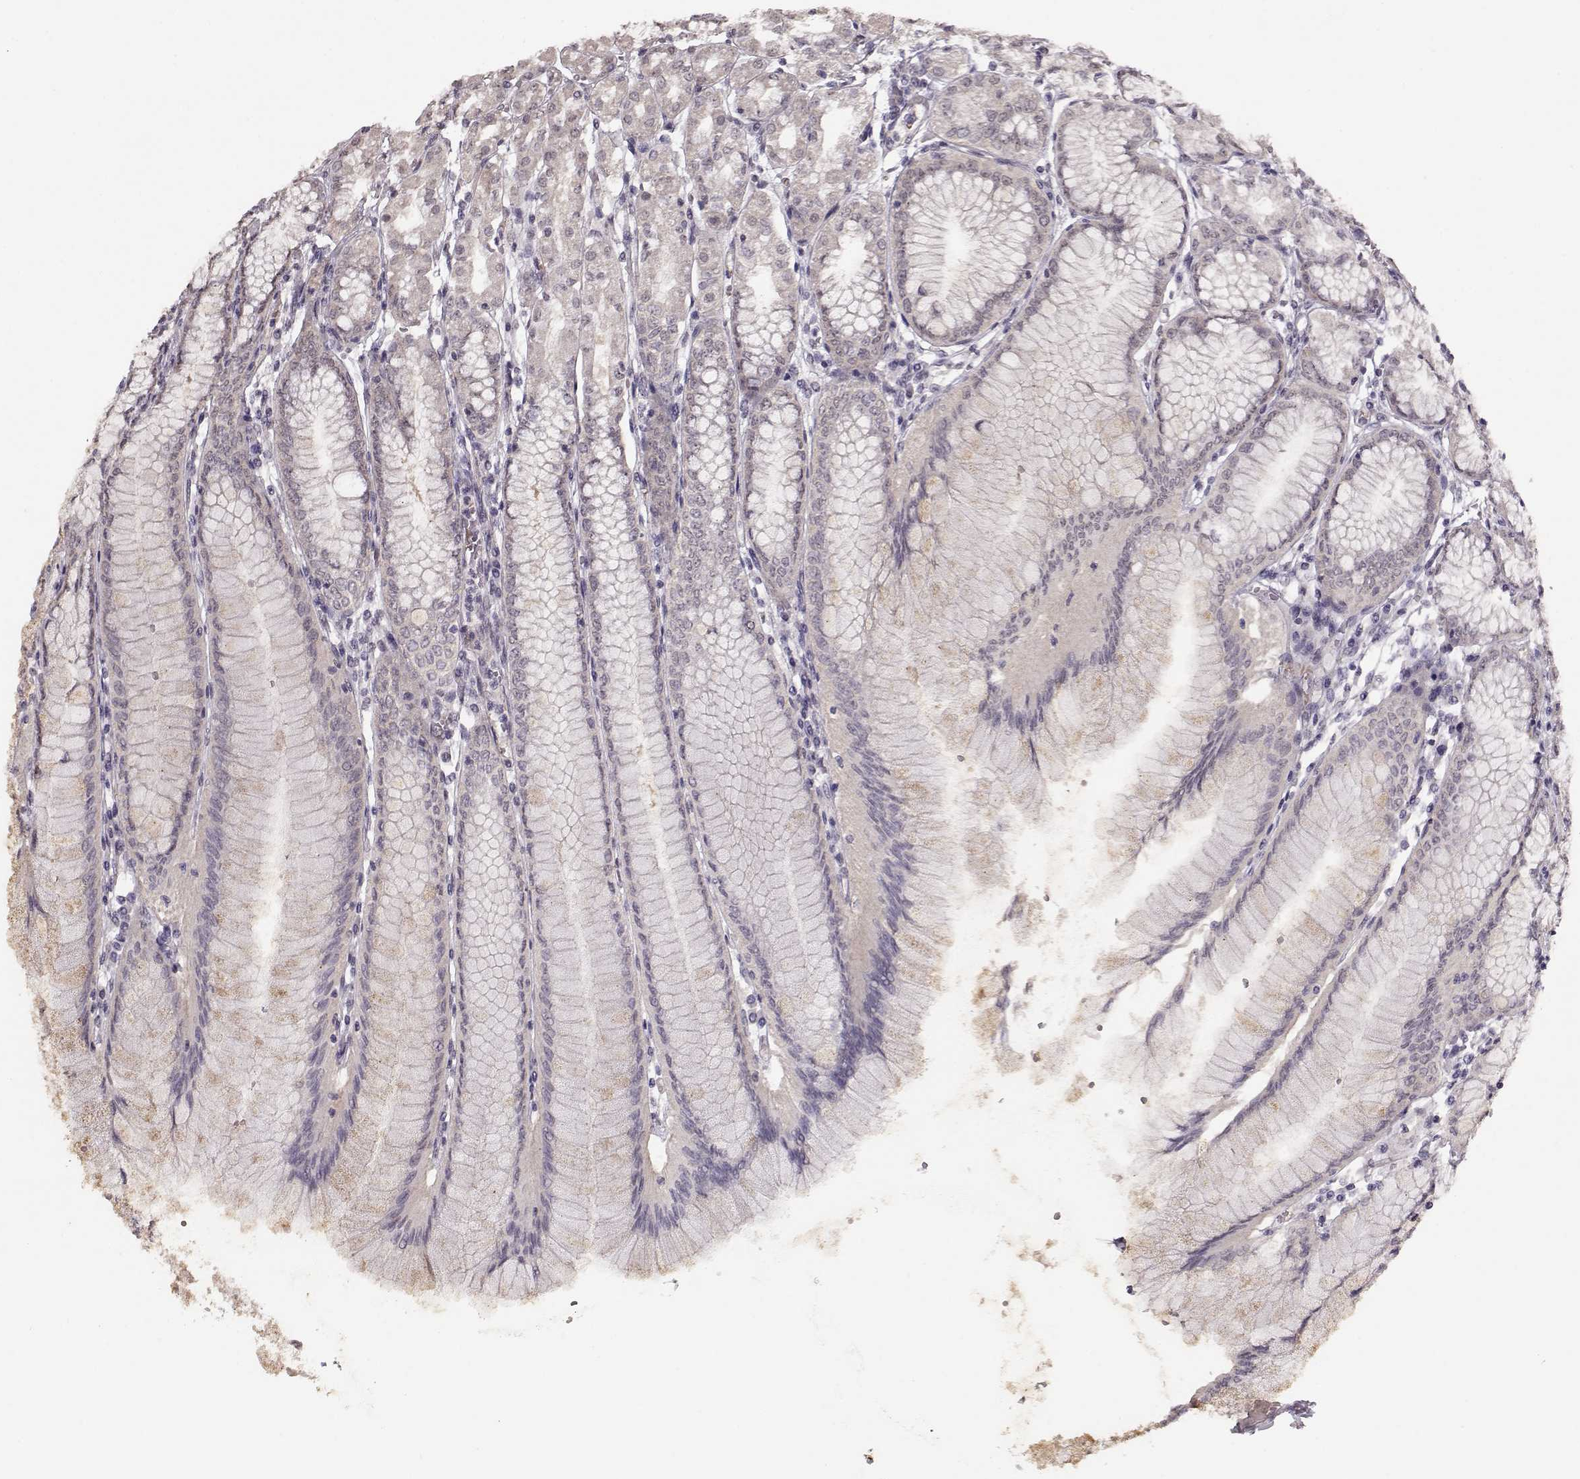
{"staining": {"intensity": "negative", "quantity": "none", "location": "none"}, "tissue": "stomach", "cell_type": "Glandular cells", "image_type": "normal", "snomed": [{"axis": "morphology", "description": "Normal tissue, NOS"}, {"axis": "topography", "description": "Skeletal muscle"}, {"axis": "topography", "description": "Stomach"}], "caption": "Immunohistochemical staining of normal stomach exhibits no significant positivity in glandular cells.", "gene": "PCP4", "patient": {"sex": "female", "age": 57}}